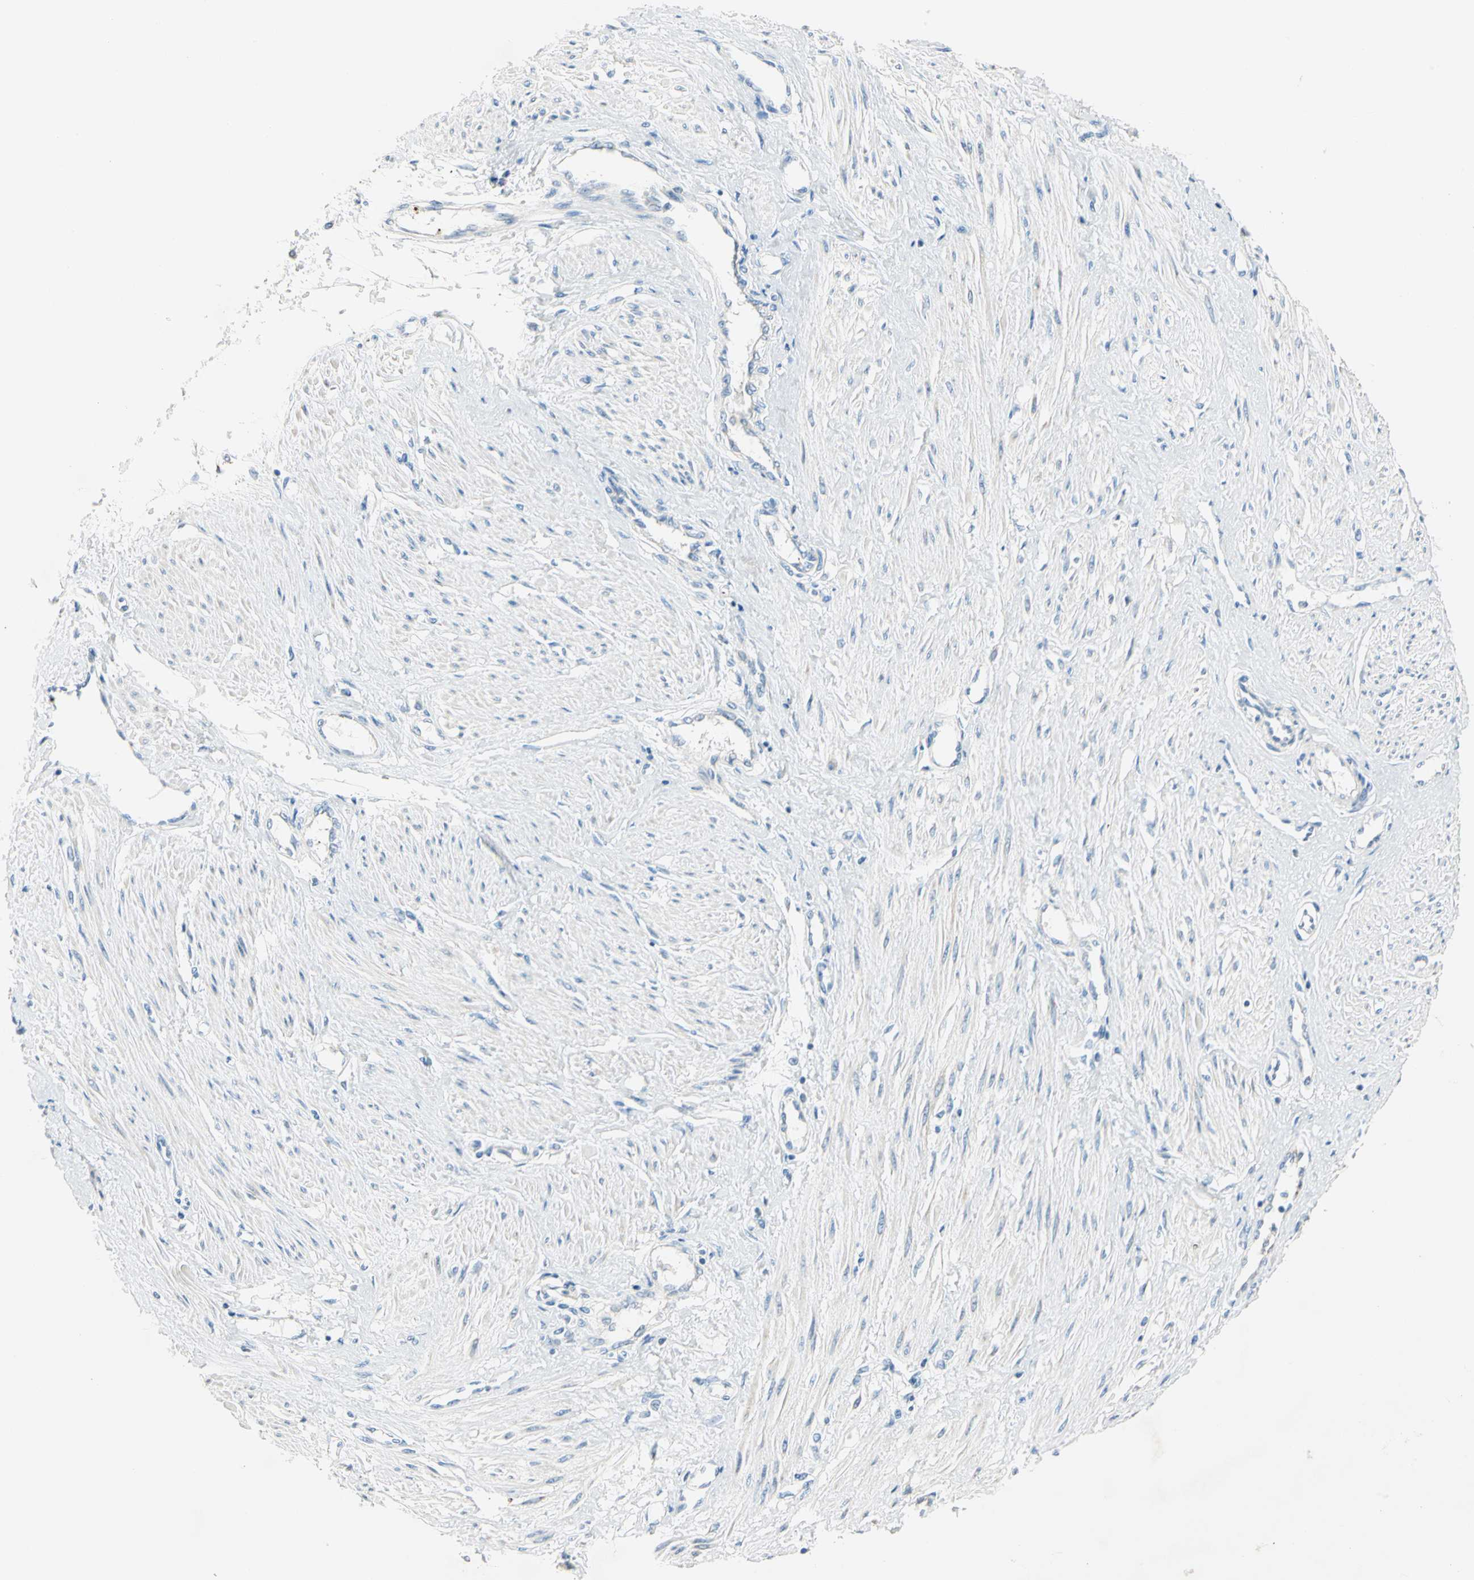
{"staining": {"intensity": "negative", "quantity": "none", "location": "none"}, "tissue": "smooth muscle", "cell_type": "Smooth muscle cells", "image_type": "normal", "snomed": [{"axis": "morphology", "description": "Normal tissue, NOS"}, {"axis": "topography", "description": "Smooth muscle"}, {"axis": "topography", "description": "Uterus"}], "caption": "Smooth muscle was stained to show a protein in brown. There is no significant expression in smooth muscle cells. Nuclei are stained in blue.", "gene": "LY6G6F", "patient": {"sex": "female", "age": 39}}